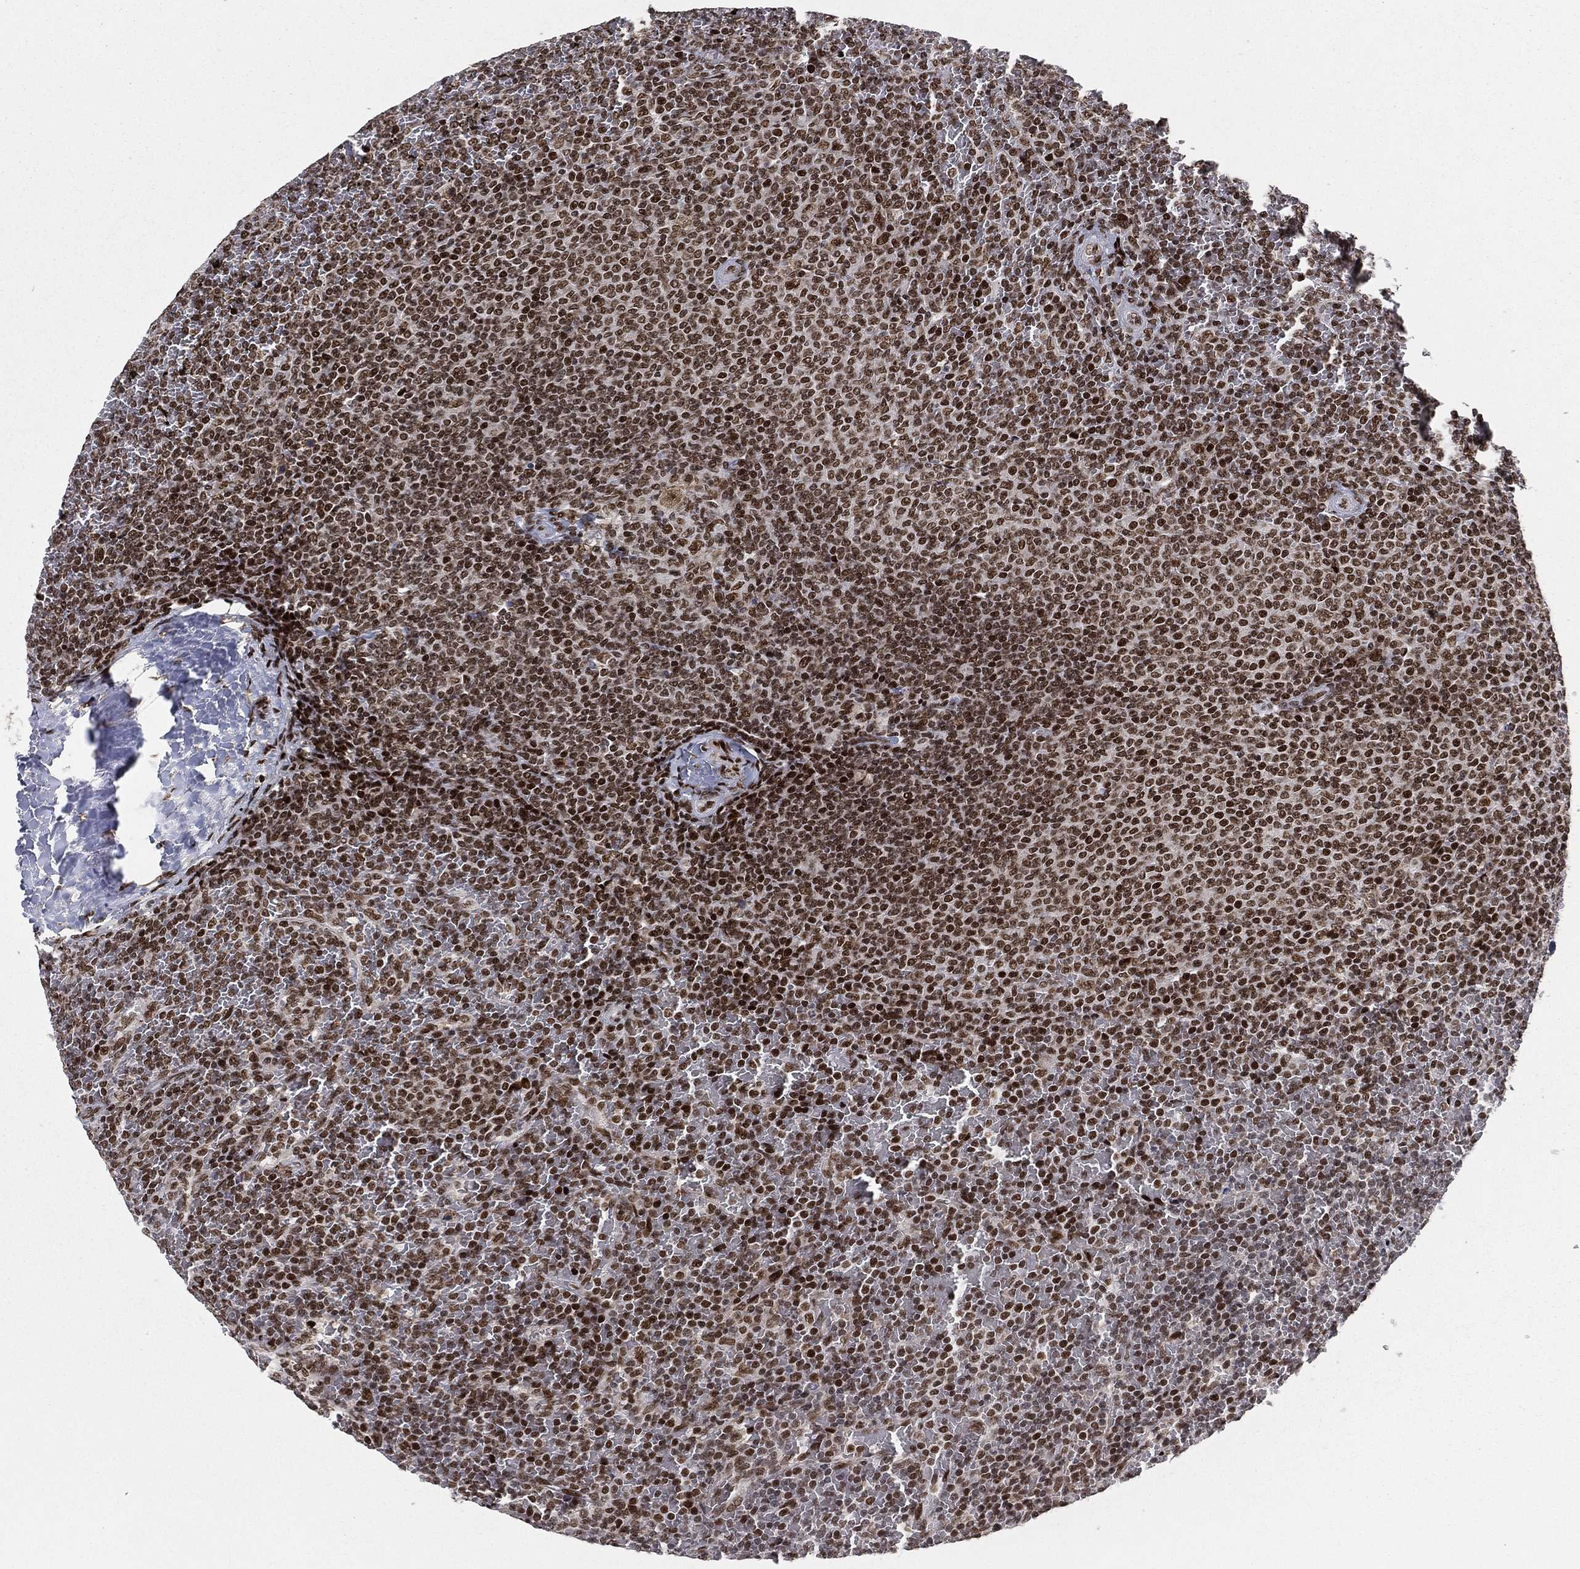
{"staining": {"intensity": "strong", "quantity": ">75%", "location": "nuclear"}, "tissue": "lymphoma", "cell_type": "Tumor cells", "image_type": "cancer", "snomed": [{"axis": "morphology", "description": "Malignant lymphoma, non-Hodgkin's type, Low grade"}, {"axis": "topography", "description": "Spleen"}], "caption": "Malignant lymphoma, non-Hodgkin's type (low-grade) stained with a protein marker demonstrates strong staining in tumor cells.", "gene": "RTF1", "patient": {"sex": "female", "age": 77}}